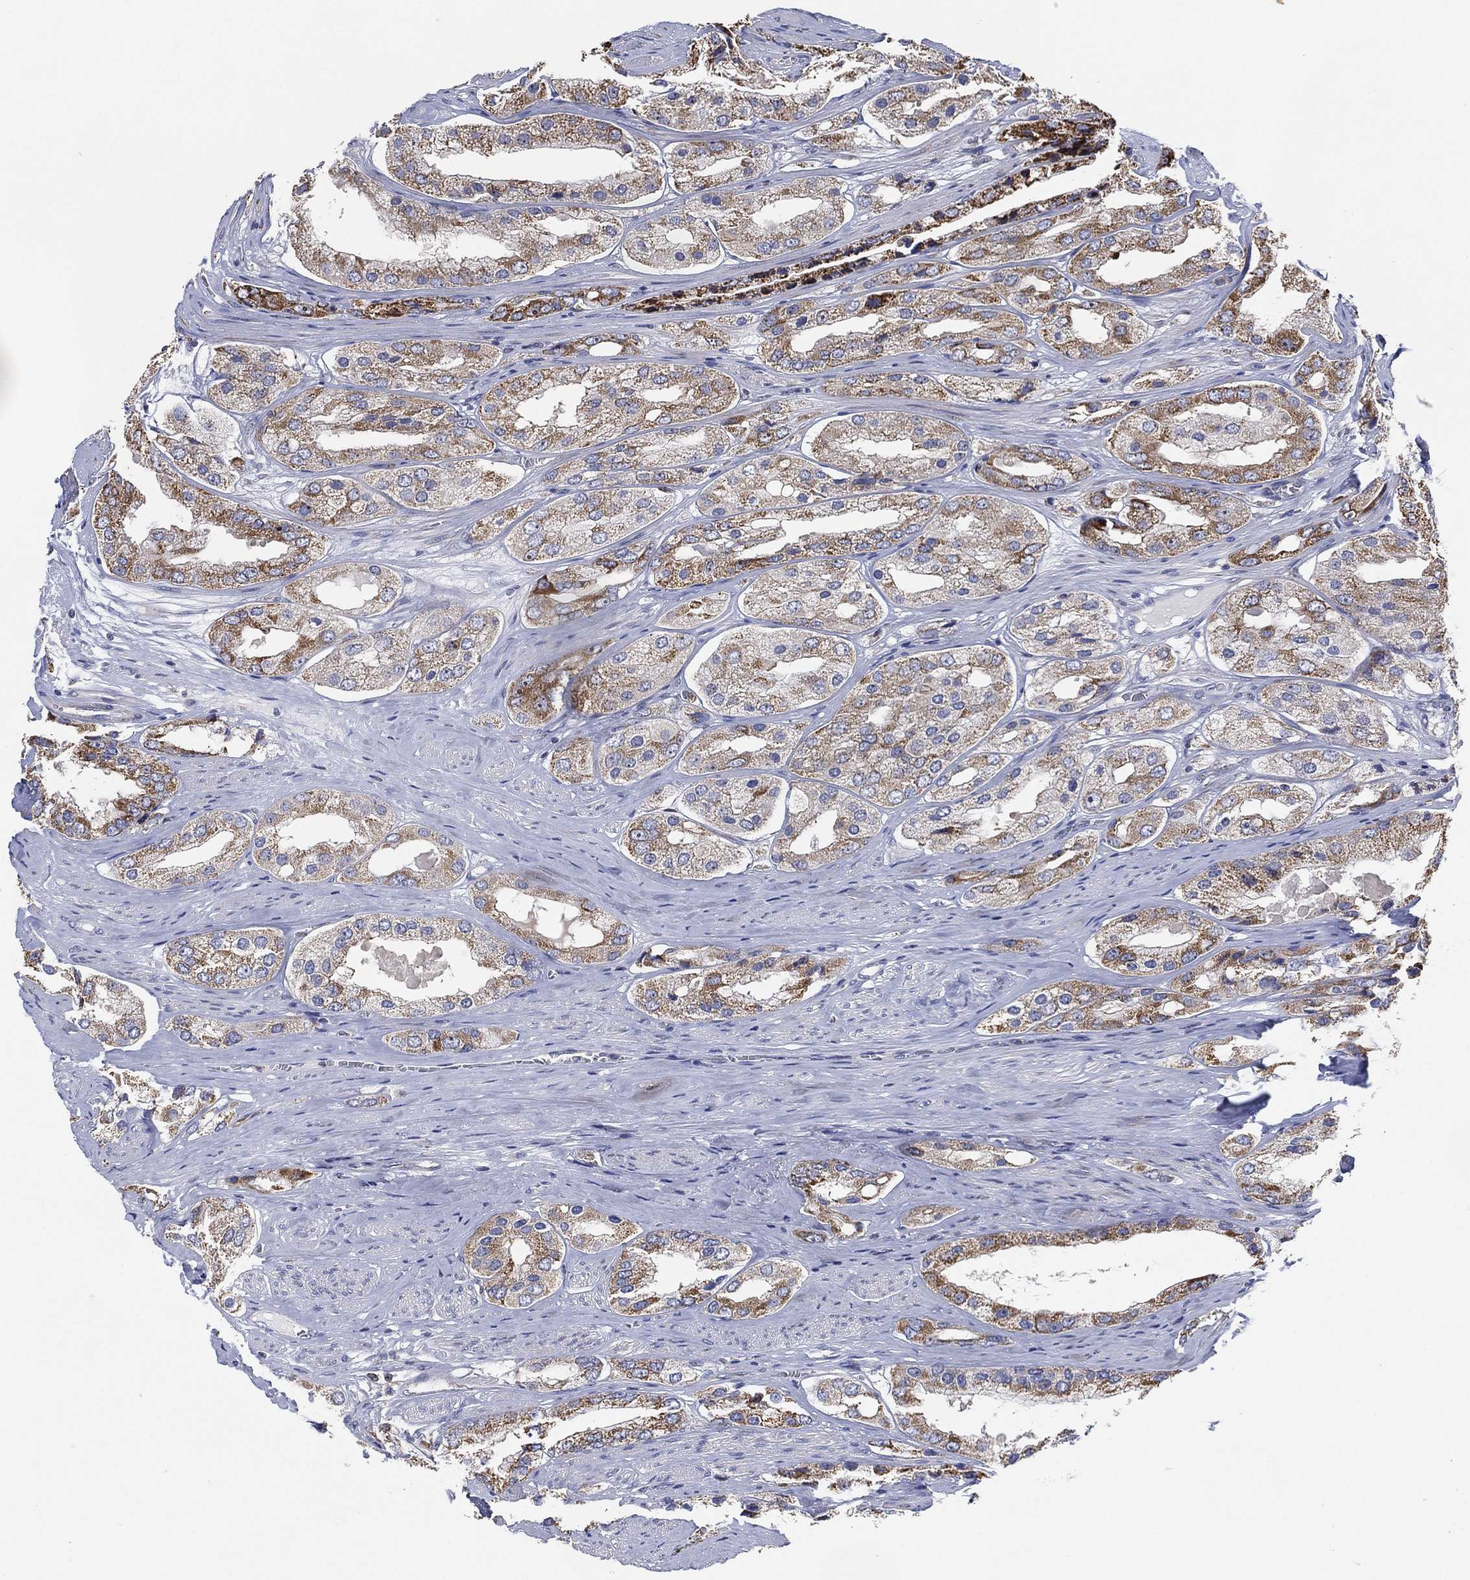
{"staining": {"intensity": "moderate", "quantity": ">75%", "location": "cytoplasmic/membranous"}, "tissue": "prostate cancer", "cell_type": "Tumor cells", "image_type": "cancer", "snomed": [{"axis": "morphology", "description": "Adenocarcinoma, Low grade"}, {"axis": "topography", "description": "Prostate"}], "caption": "The histopathology image shows a brown stain indicating the presence of a protein in the cytoplasmic/membranous of tumor cells in prostate cancer. (IHC, brightfield microscopy, high magnification).", "gene": "GCAT", "patient": {"sex": "male", "age": 69}}